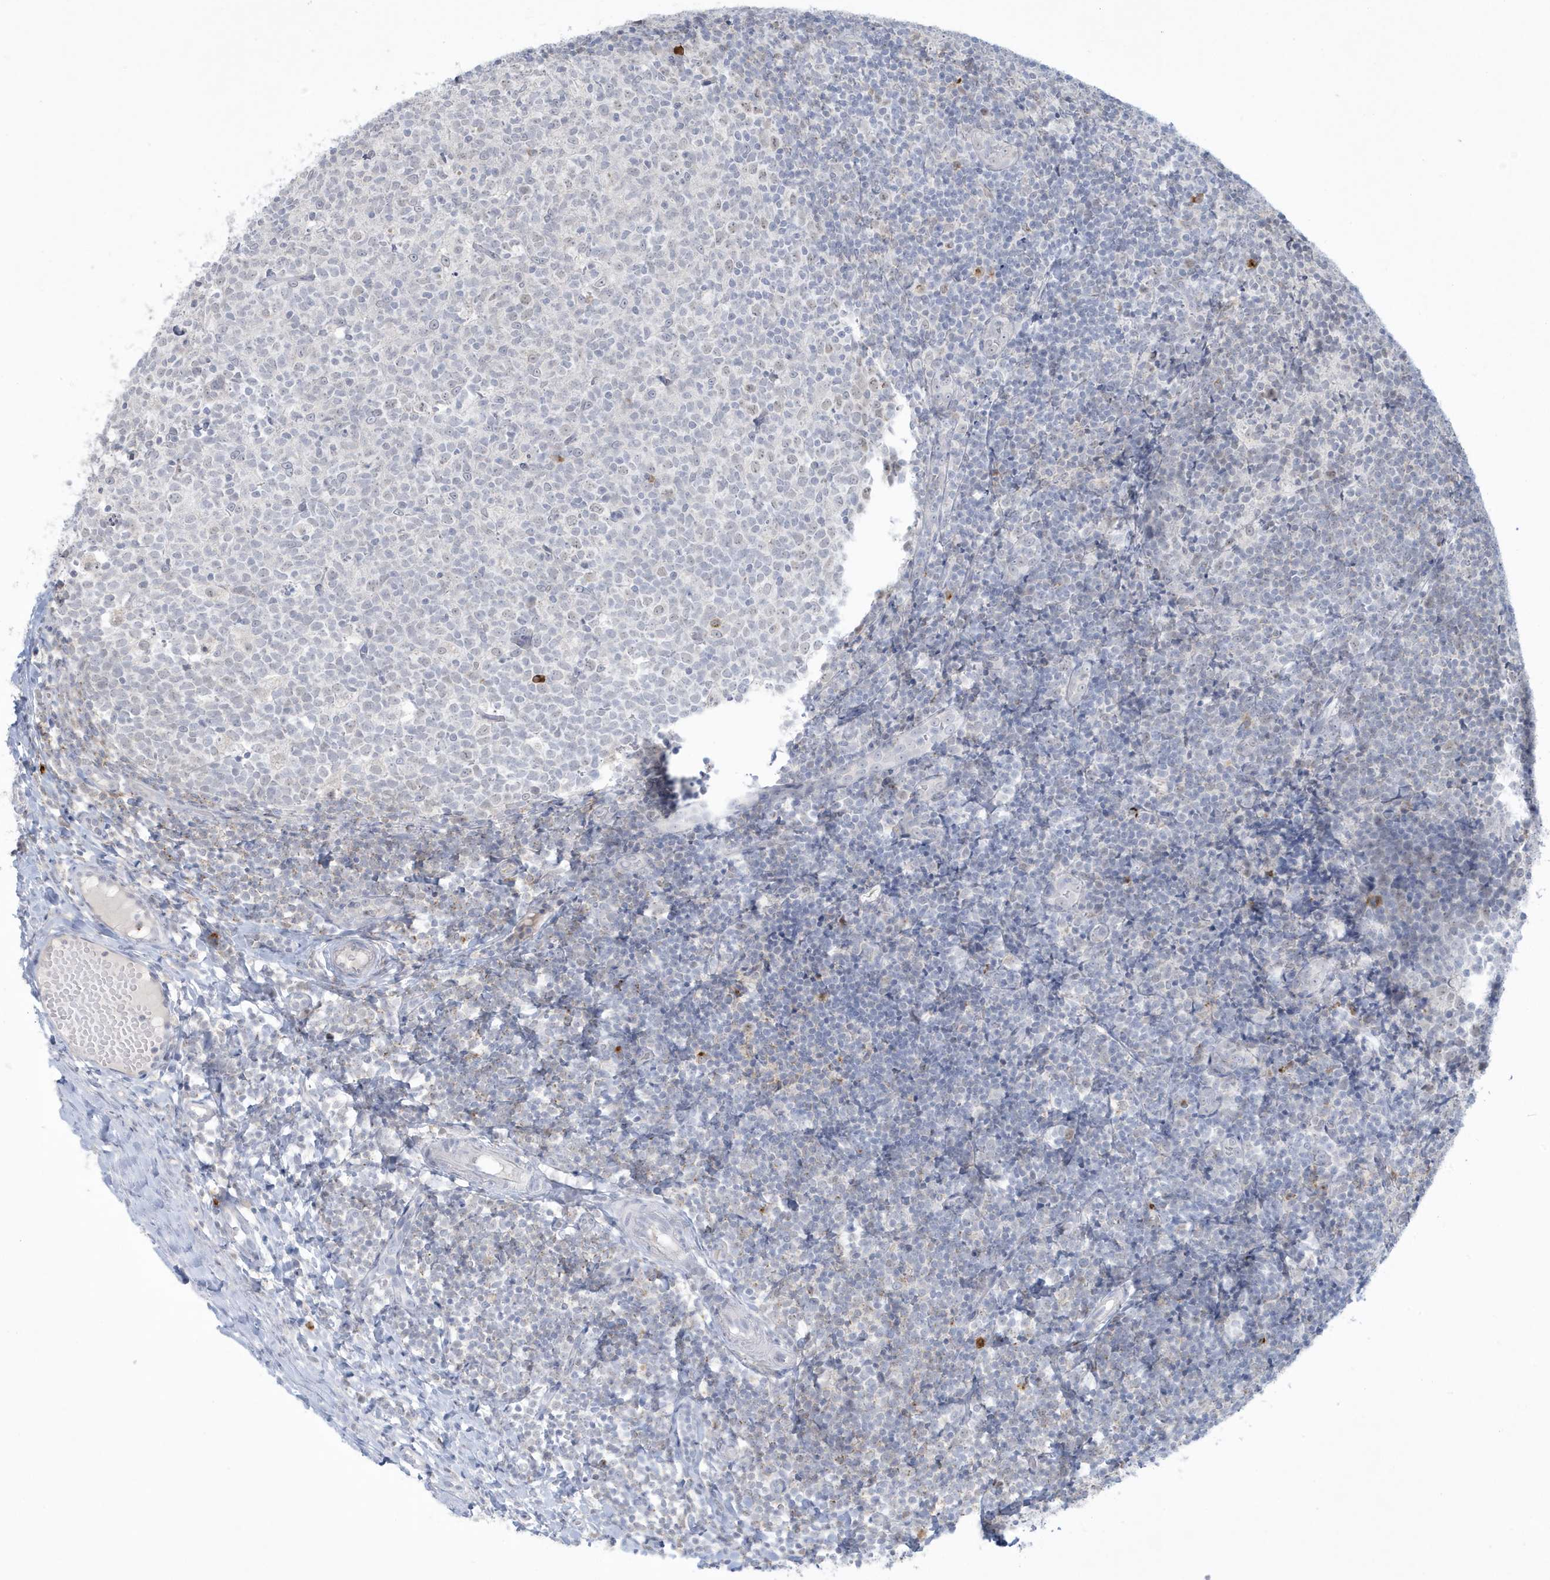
{"staining": {"intensity": "strong", "quantity": "<25%", "location": "cytoplasmic/membranous"}, "tissue": "tonsil", "cell_type": "Germinal center cells", "image_type": "normal", "snomed": [{"axis": "morphology", "description": "Normal tissue, NOS"}, {"axis": "topography", "description": "Tonsil"}], "caption": "IHC photomicrograph of unremarkable tonsil: human tonsil stained using immunohistochemistry exhibits medium levels of strong protein expression localized specifically in the cytoplasmic/membranous of germinal center cells, appearing as a cytoplasmic/membranous brown color.", "gene": "HERC6", "patient": {"sex": "female", "age": 19}}